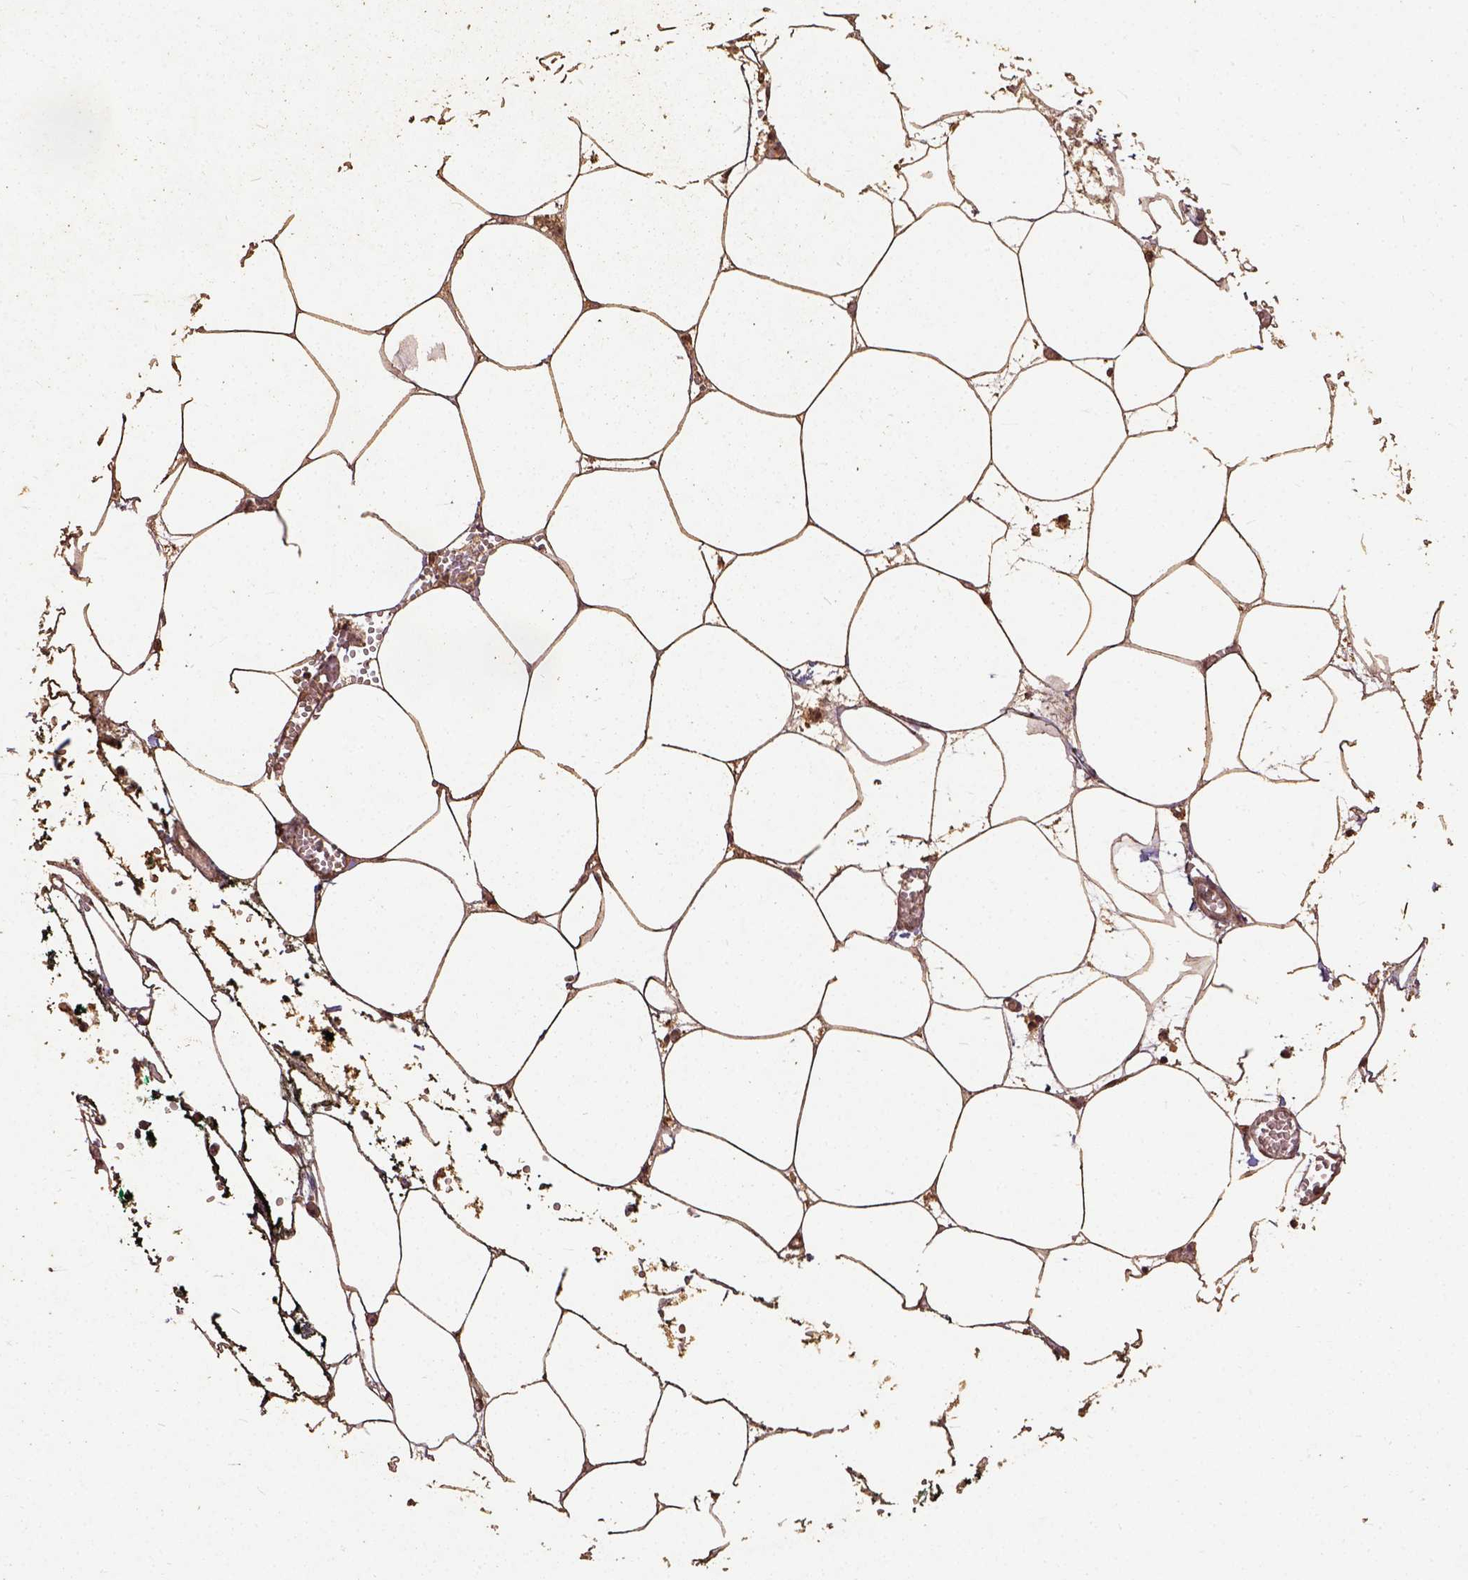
{"staining": {"intensity": "moderate", "quantity": ">75%", "location": "cytoplasmic/membranous,nuclear"}, "tissue": "adipose tissue", "cell_type": "Adipocytes", "image_type": "normal", "snomed": [{"axis": "morphology", "description": "Normal tissue, NOS"}, {"axis": "topography", "description": "Adipose tissue"}, {"axis": "topography", "description": "Pancreas"}, {"axis": "topography", "description": "Peripheral nerve tissue"}], "caption": "Immunohistochemistry (IHC) of normal human adipose tissue displays medium levels of moderate cytoplasmic/membranous,nuclear staining in approximately >75% of adipocytes. The staining was performed using DAB to visualize the protein expression in brown, while the nuclei were stained in blue with hematoxylin (Magnification: 20x).", "gene": "NACC1", "patient": {"sex": "female", "age": 58}}